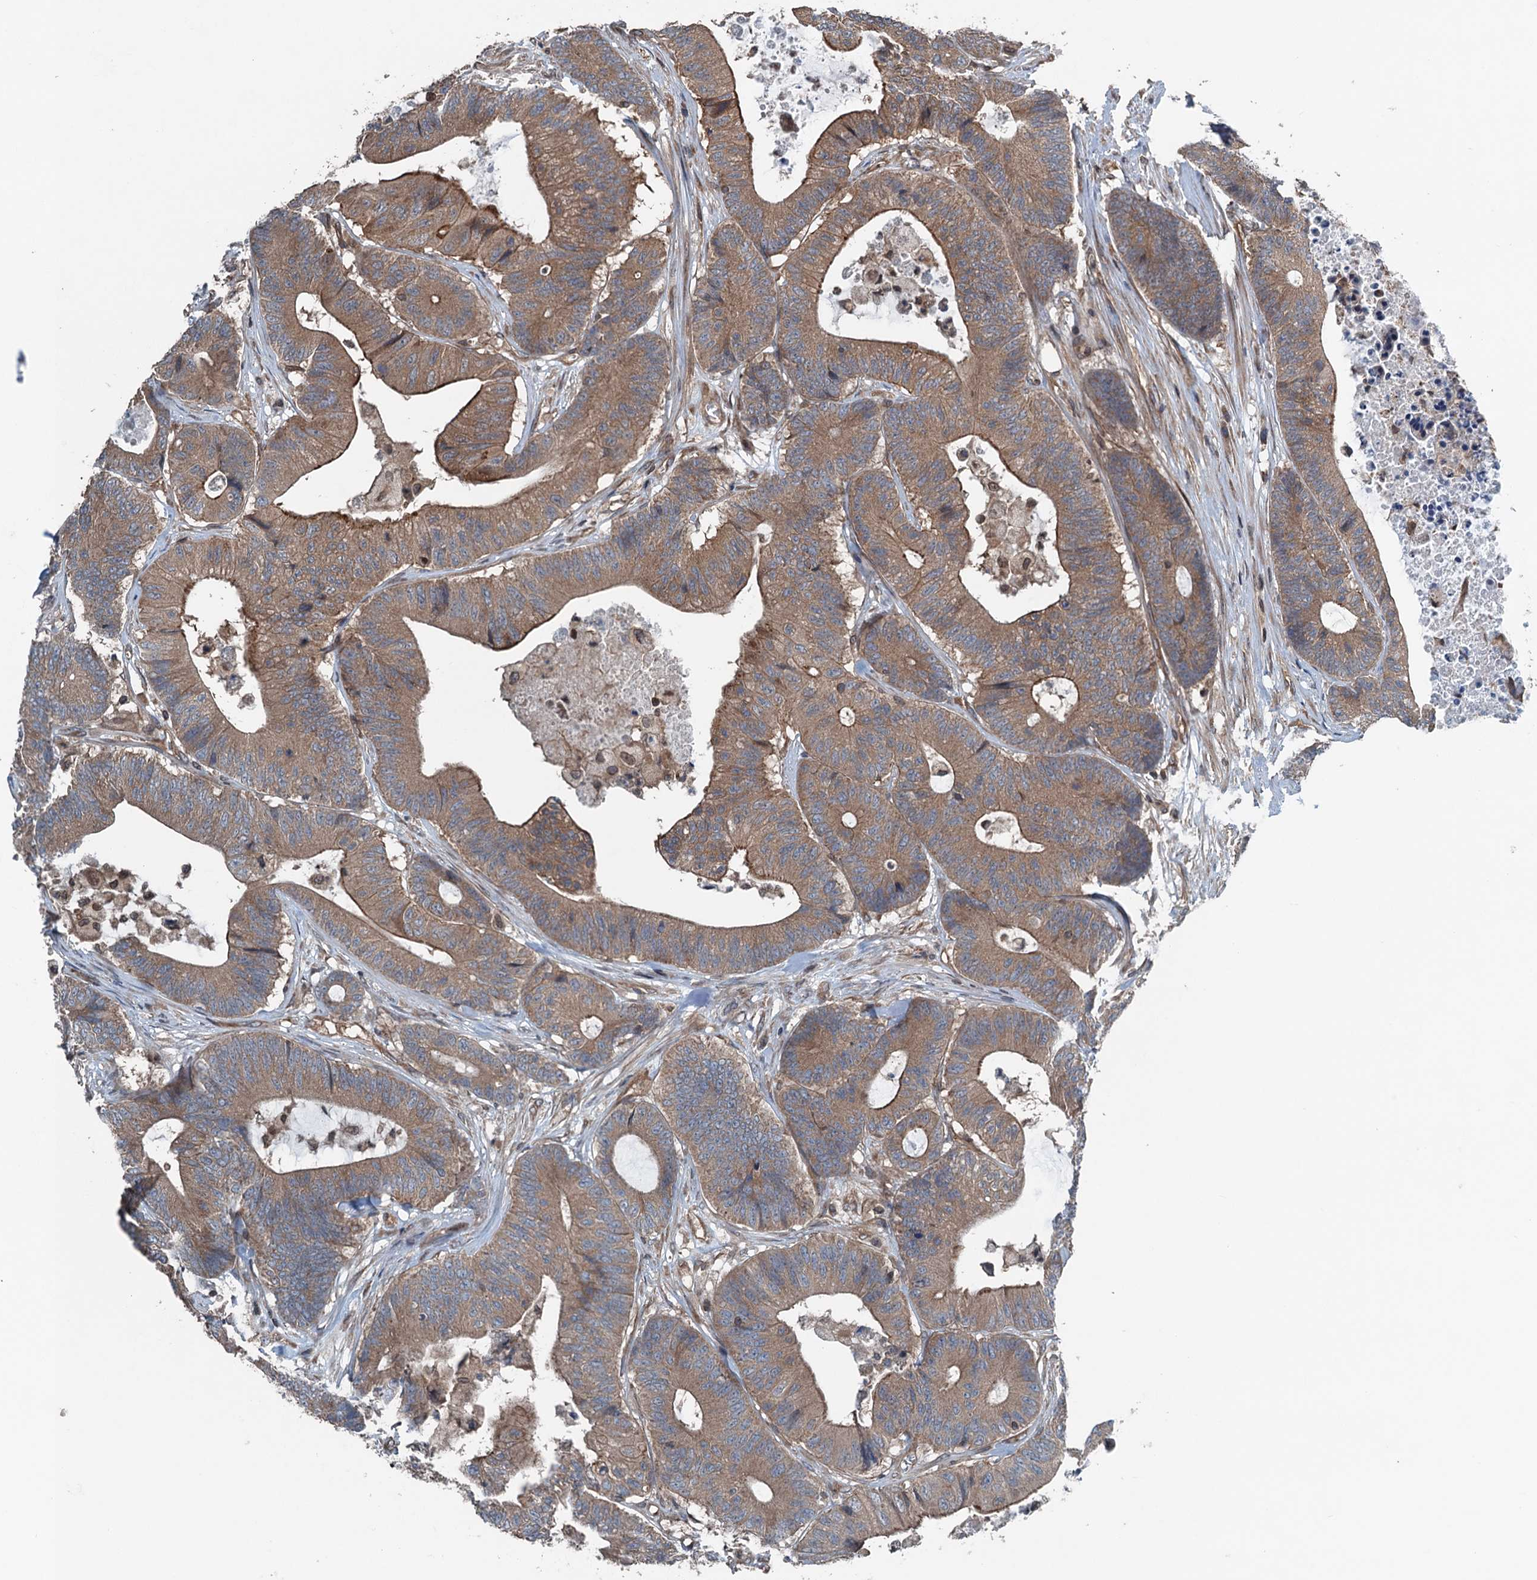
{"staining": {"intensity": "moderate", "quantity": ">75%", "location": "cytoplasmic/membranous"}, "tissue": "colorectal cancer", "cell_type": "Tumor cells", "image_type": "cancer", "snomed": [{"axis": "morphology", "description": "Adenocarcinoma, NOS"}, {"axis": "topography", "description": "Colon"}], "caption": "IHC micrograph of human colorectal adenocarcinoma stained for a protein (brown), which reveals medium levels of moderate cytoplasmic/membranous positivity in approximately >75% of tumor cells.", "gene": "TRAPPC8", "patient": {"sex": "female", "age": 84}}